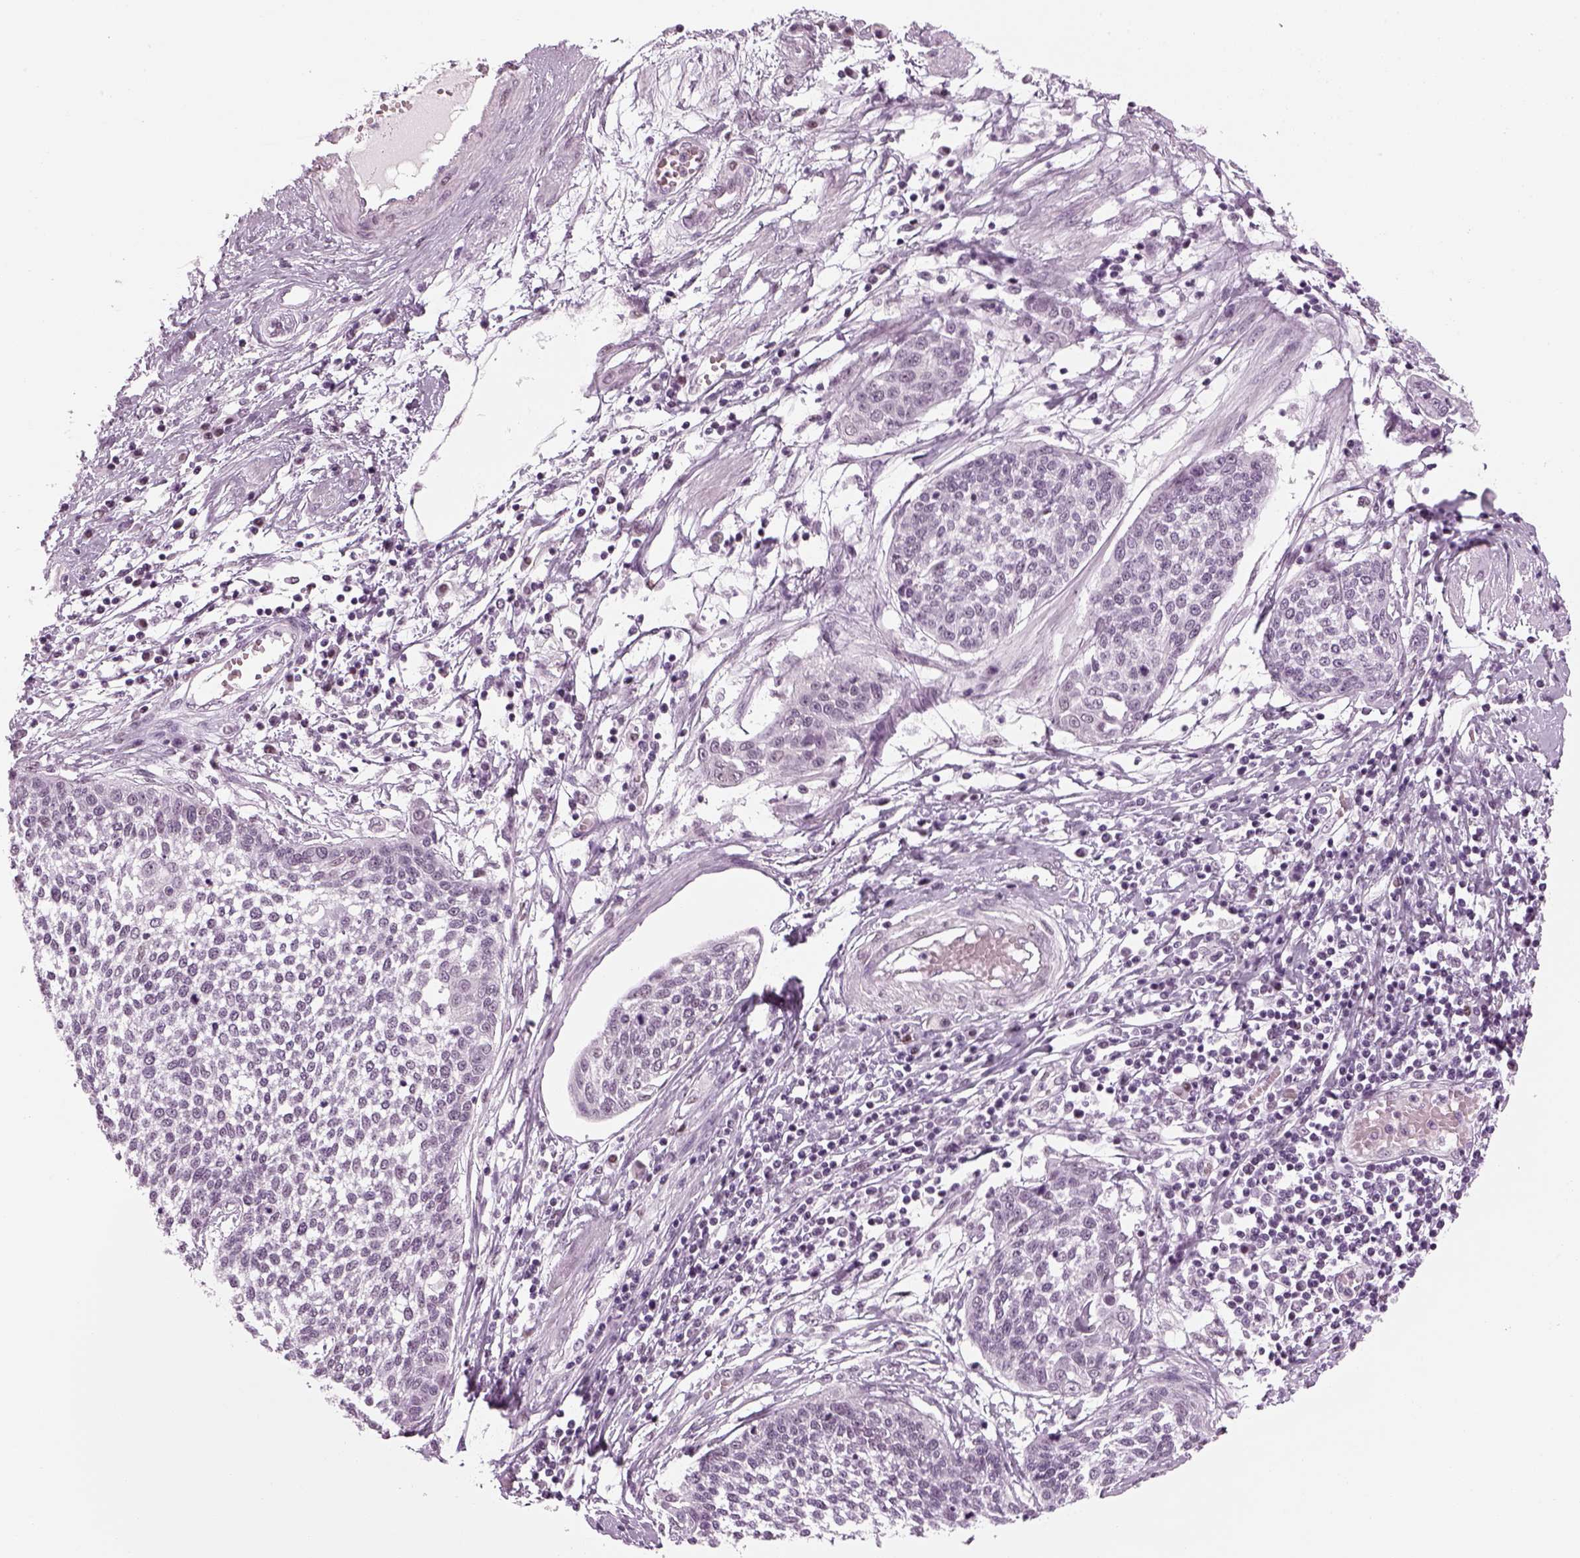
{"staining": {"intensity": "negative", "quantity": "none", "location": "none"}, "tissue": "cervical cancer", "cell_type": "Tumor cells", "image_type": "cancer", "snomed": [{"axis": "morphology", "description": "Squamous cell carcinoma, NOS"}, {"axis": "topography", "description": "Cervix"}], "caption": "Photomicrograph shows no significant protein positivity in tumor cells of cervical cancer (squamous cell carcinoma). (DAB (3,3'-diaminobenzidine) IHC, high magnification).", "gene": "KCNG2", "patient": {"sex": "female", "age": 34}}